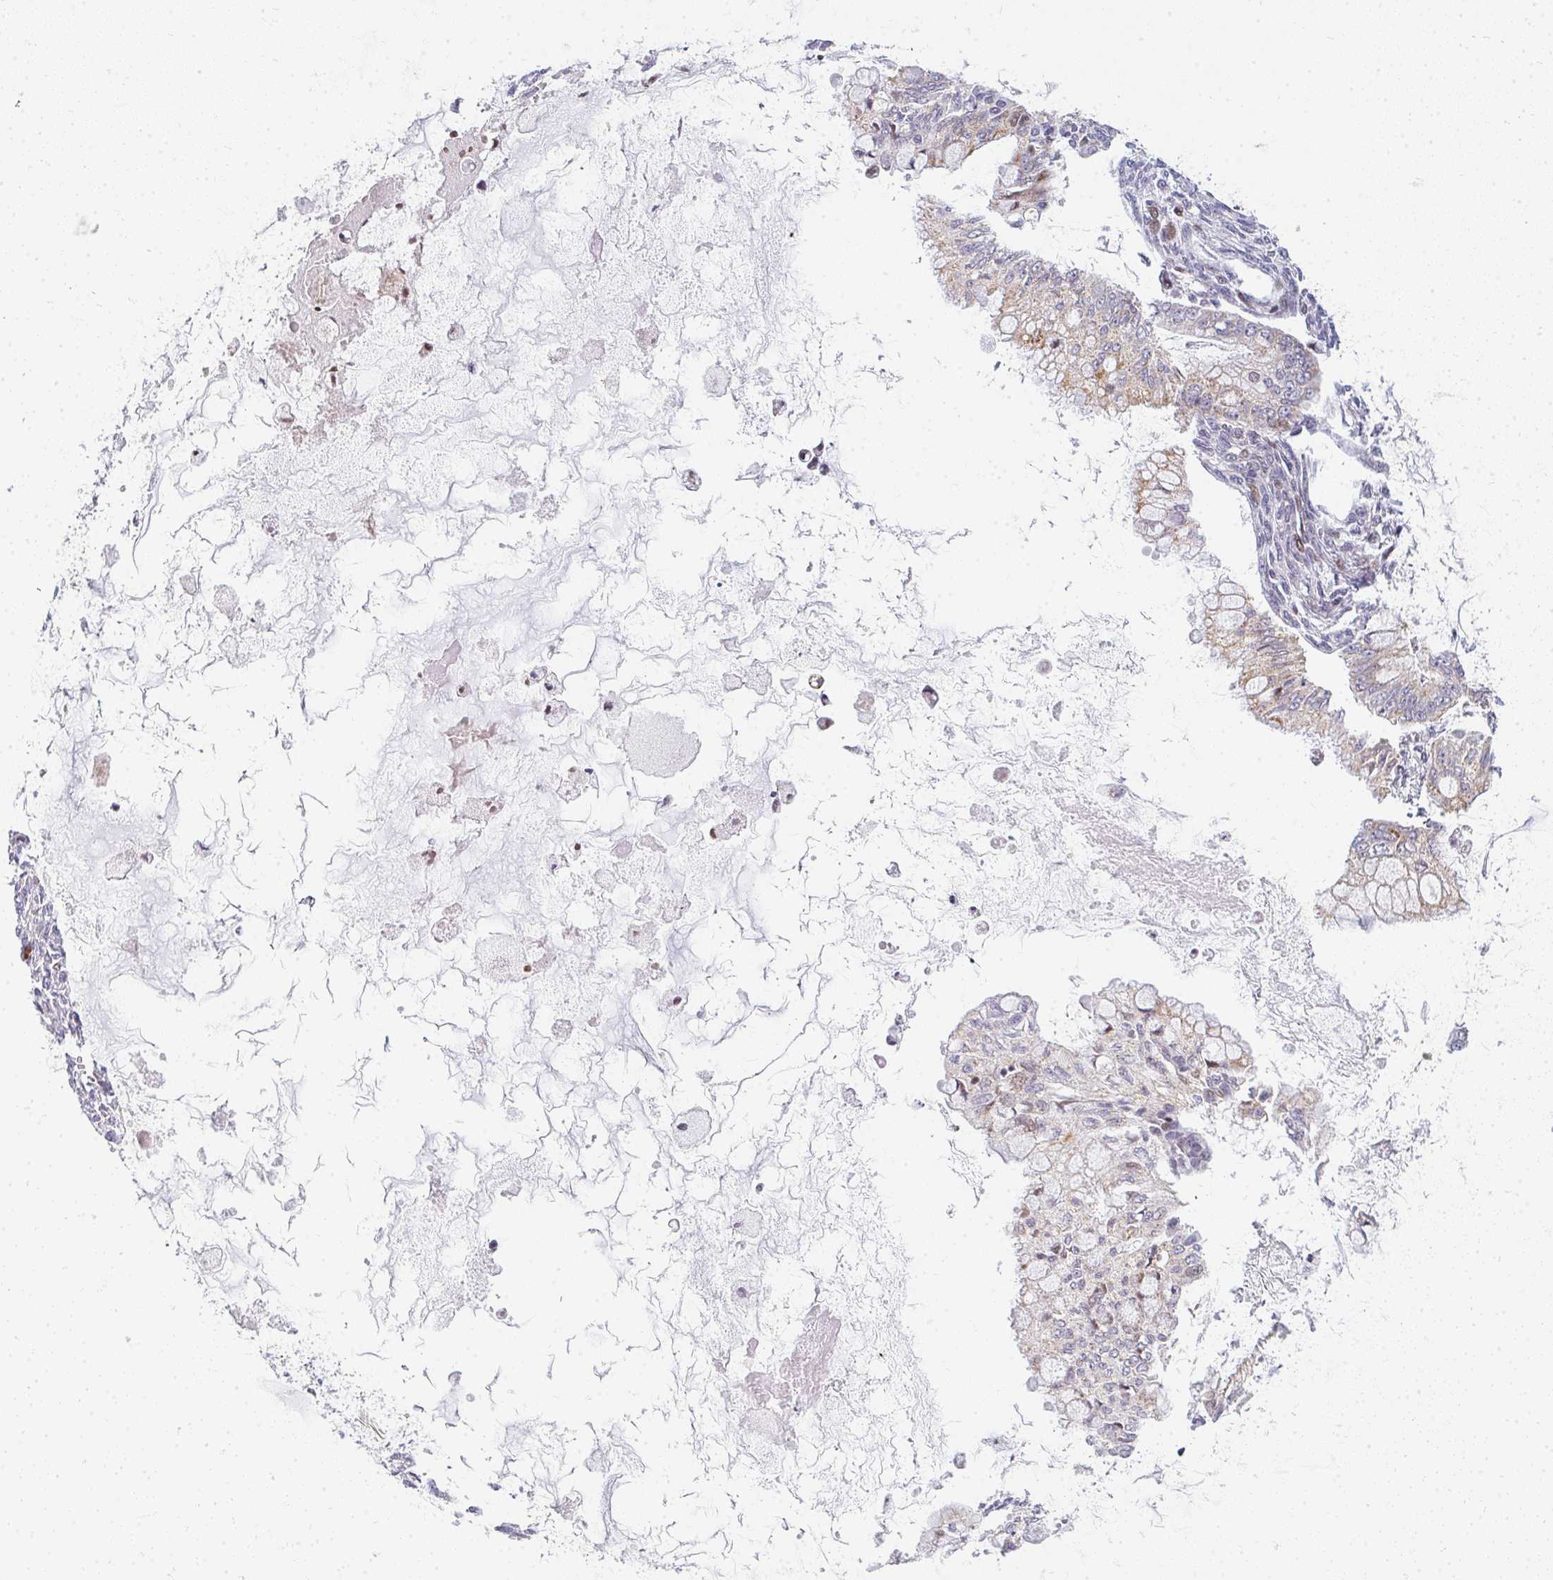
{"staining": {"intensity": "weak", "quantity": "<25%", "location": "cytoplasmic/membranous"}, "tissue": "ovarian cancer", "cell_type": "Tumor cells", "image_type": "cancer", "snomed": [{"axis": "morphology", "description": "Cystadenocarcinoma, mucinous, NOS"}, {"axis": "topography", "description": "Ovary"}], "caption": "High magnification brightfield microscopy of ovarian mucinous cystadenocarcinoma stained with DAB (brown) and counterstained with hematoxylin (blue): tumor cells show no significant expression. (IHC, brightfield microscopy, high magnification).", "gene": "PLA2G5", "patient": {"sex": "female", "age": 34}}